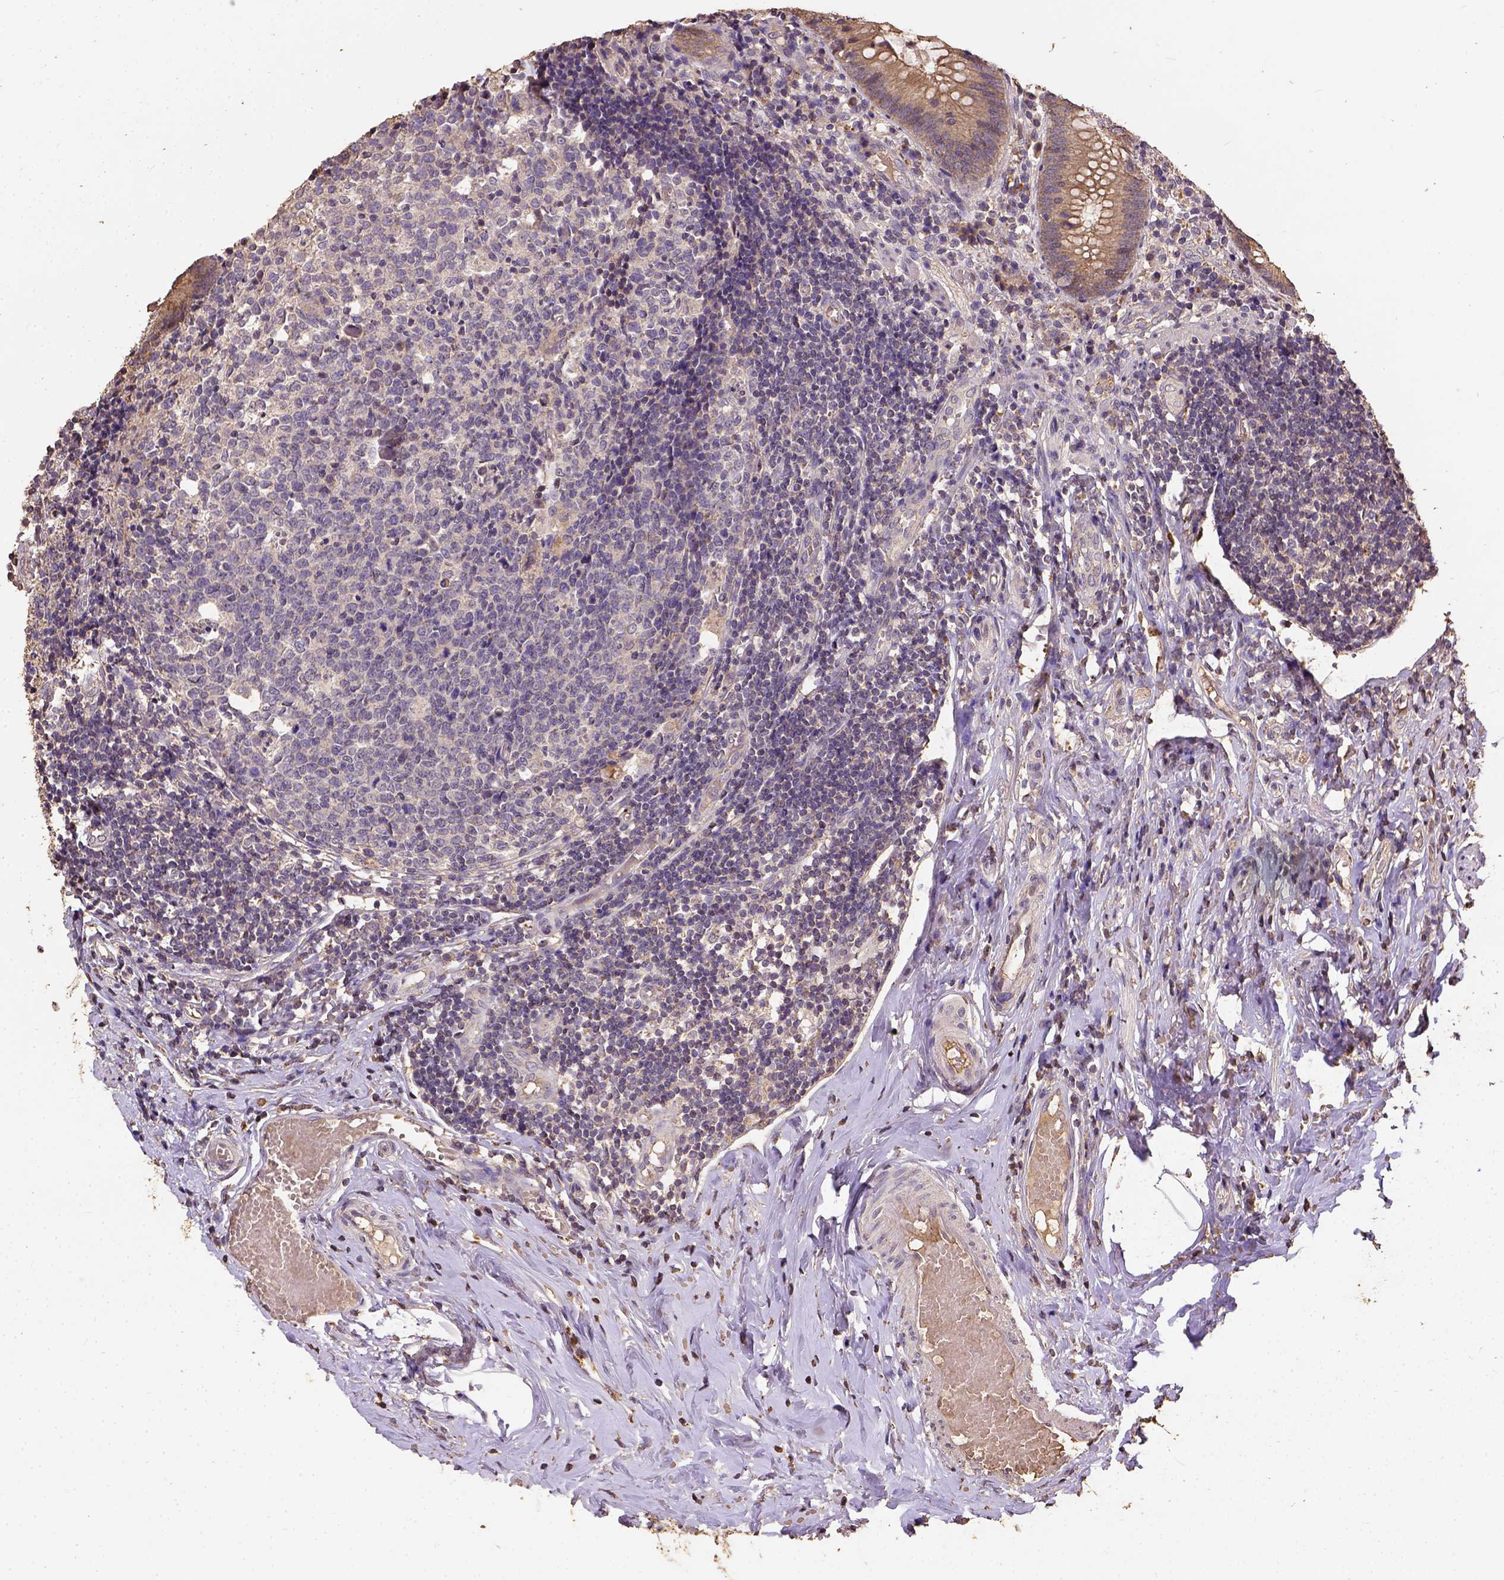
{"staining": {"intensity": "moderate", "quantity": ">75%", "location": "cytoplasmic/membranous"}, "tissue": "appendix", "cell_type": "Glandular cells", "image_type": "normal", "snomed": [{"axis": "morphology", "description": "Normal tissue, NOS"}, {"axis": "topography", "description": "Appendix"}], "caption": "Protein positivity by immunohistochemistry (IHC) shows moderate cytoplasmic/membranous expression in approximately >75% of glandular cells in unremarkable appendix. The staining was performed using DAB (3,3'-diaminobenzidine) to visualize the protein expression in brown, while the nuclei were stained in blue with hematoxylin (Magnification: 20x).", "gene": "ATP1B3", "patient": {"sex": "female", "age": 32}}